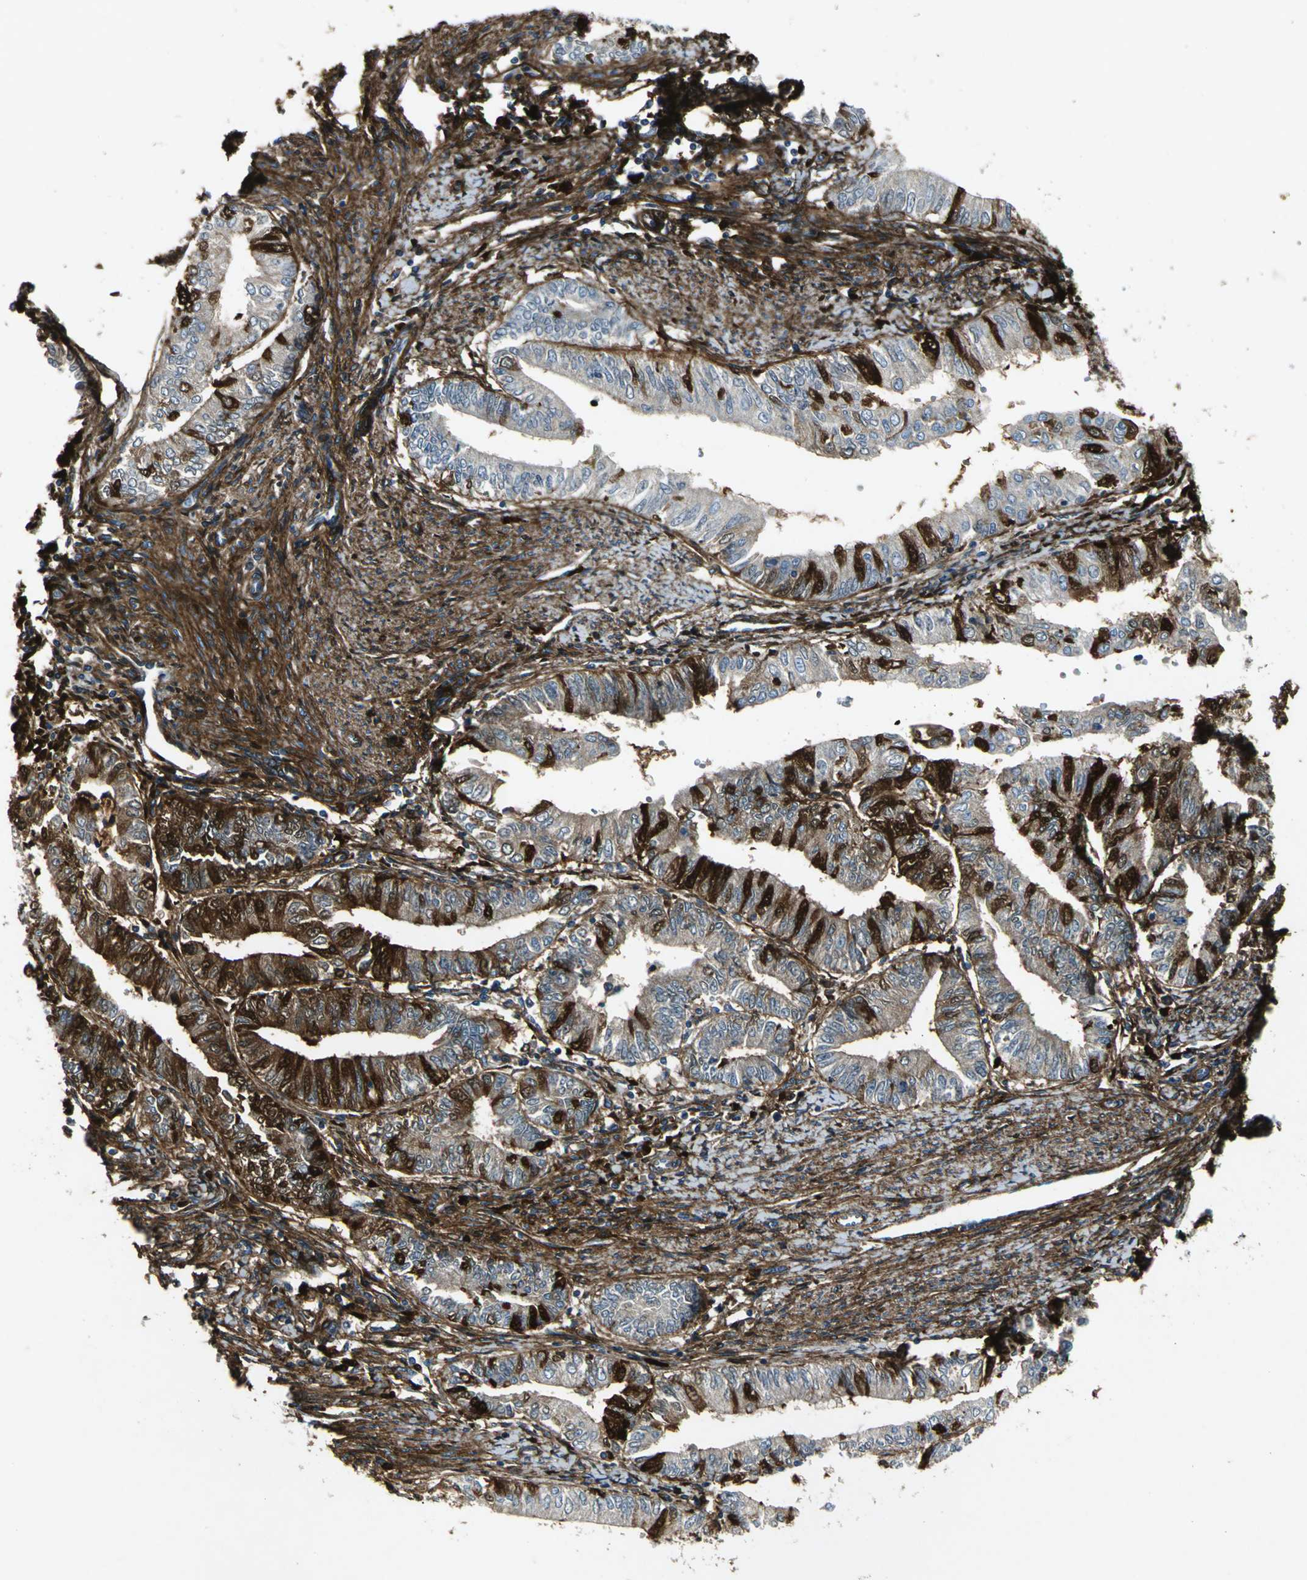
{"staining": {"intensity": "strong", "quantity": "<25%", "location": "cytoplasmic/membranous"}, "tissue": "endometrial cancer", "cell_type": "Tumor cells", "image_type": "cancer", "snomed": [{"axis": "morphology", "description": "Adenocarcinoma, NOS"}, {"axis": "topography", "description": "Endometrium"}], "caption": "Protein staining of endometrial cancer tissue displays strong cytoplasmic/membranous positivity in approximately <25% of tumor cells.", "gene": "EFNB3", "patient": {"sex": "female", "age": 66}}